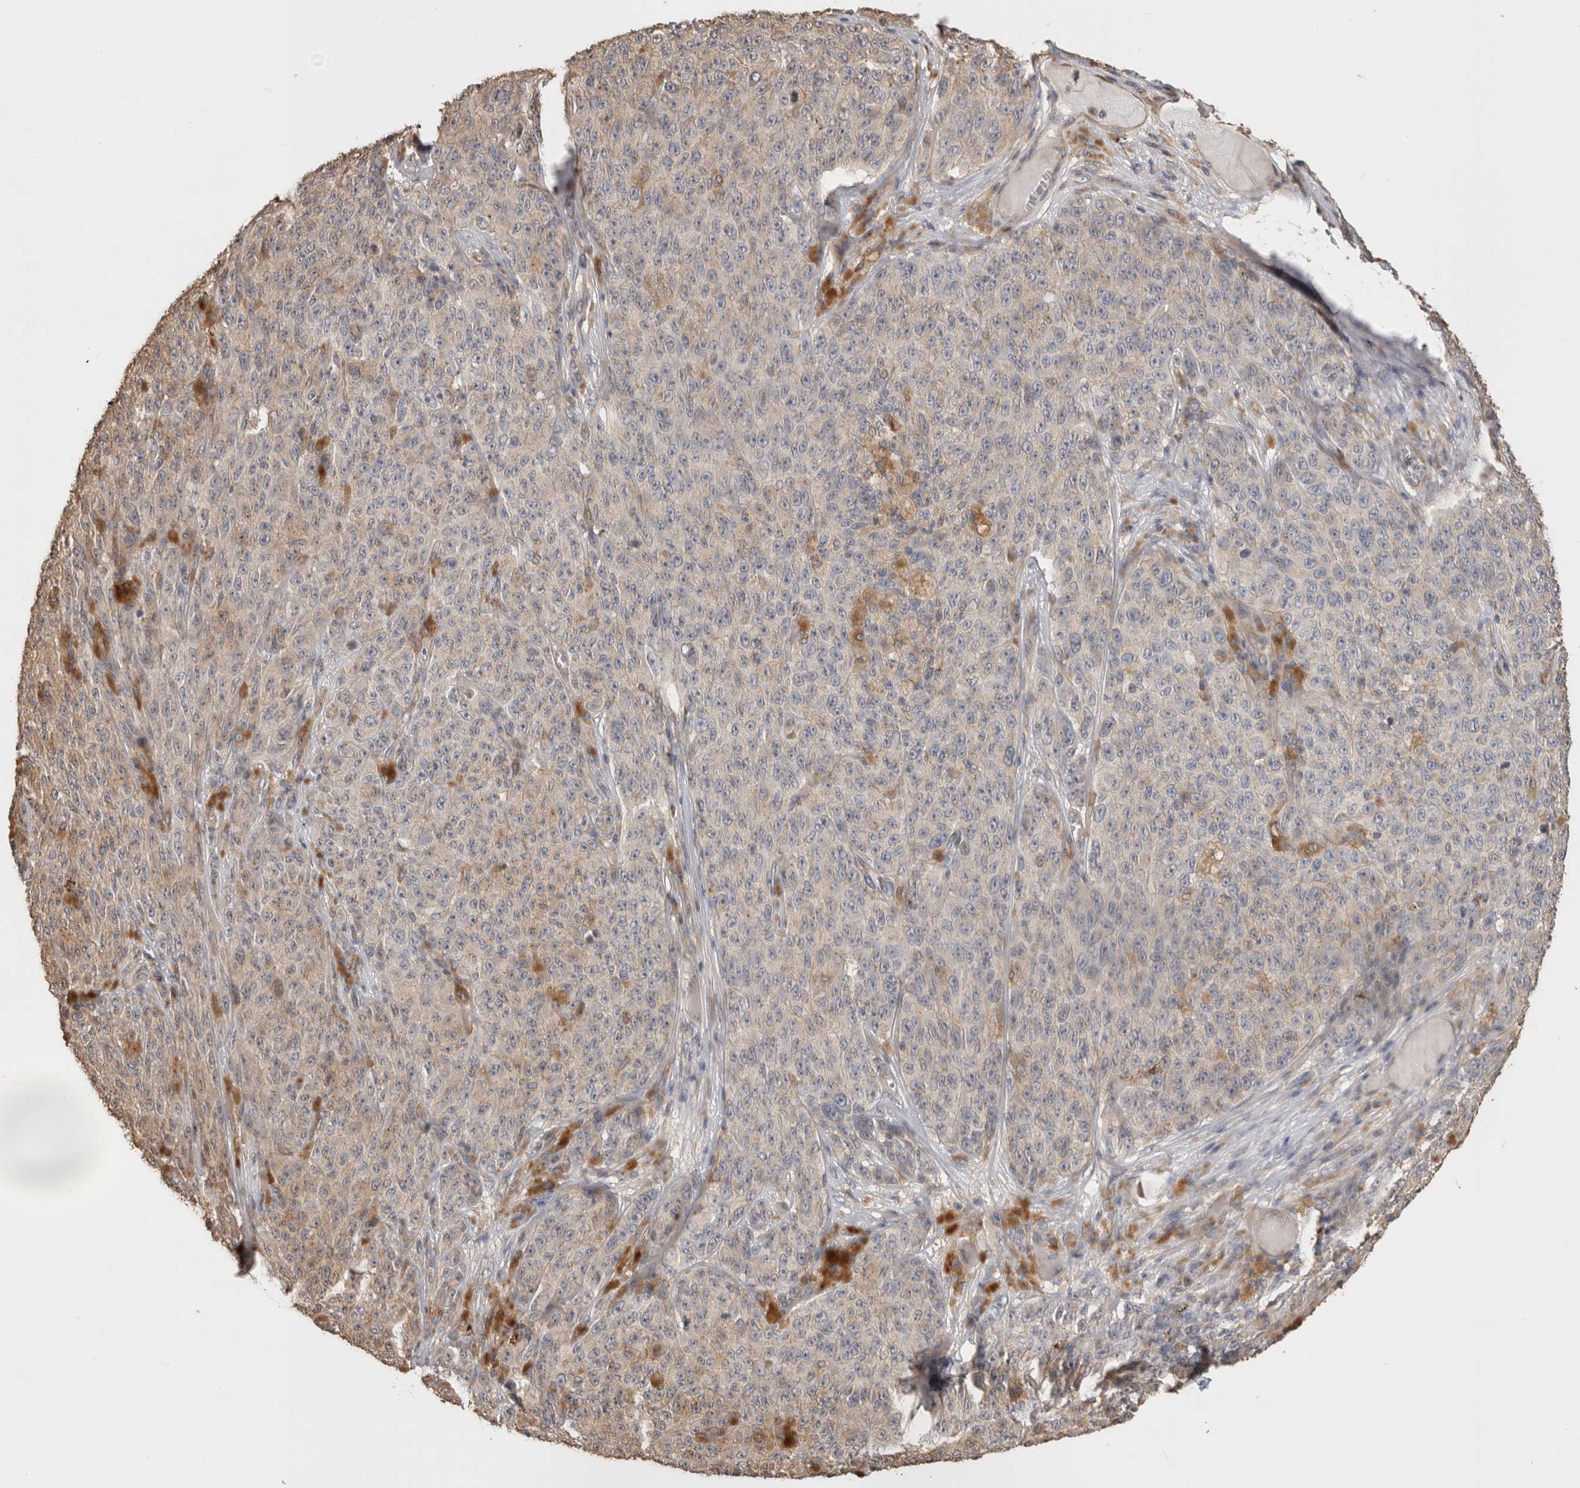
{"staining": {"intensity": "weak", "quantity": "<25%", "location": "cytoplasmic/membranous"}, "tissue": "melanoma", "cell_type": "Tumor cells", "image_type": "cancer", "snomed": [{"axis": "morphology", "description": "Malignant melanoma, NOS"}, {"axis": "topography", "description": "Skin"}], "caption": "IHC image of neoplastic tissue: human malignant melanoma stained with DAB reveals no significant protein expression in tumor cells. (IHC, brightfield microscopy, high magnification).", "gene": "CLIP1", "patient": {"sex": "female", "age": 82}}